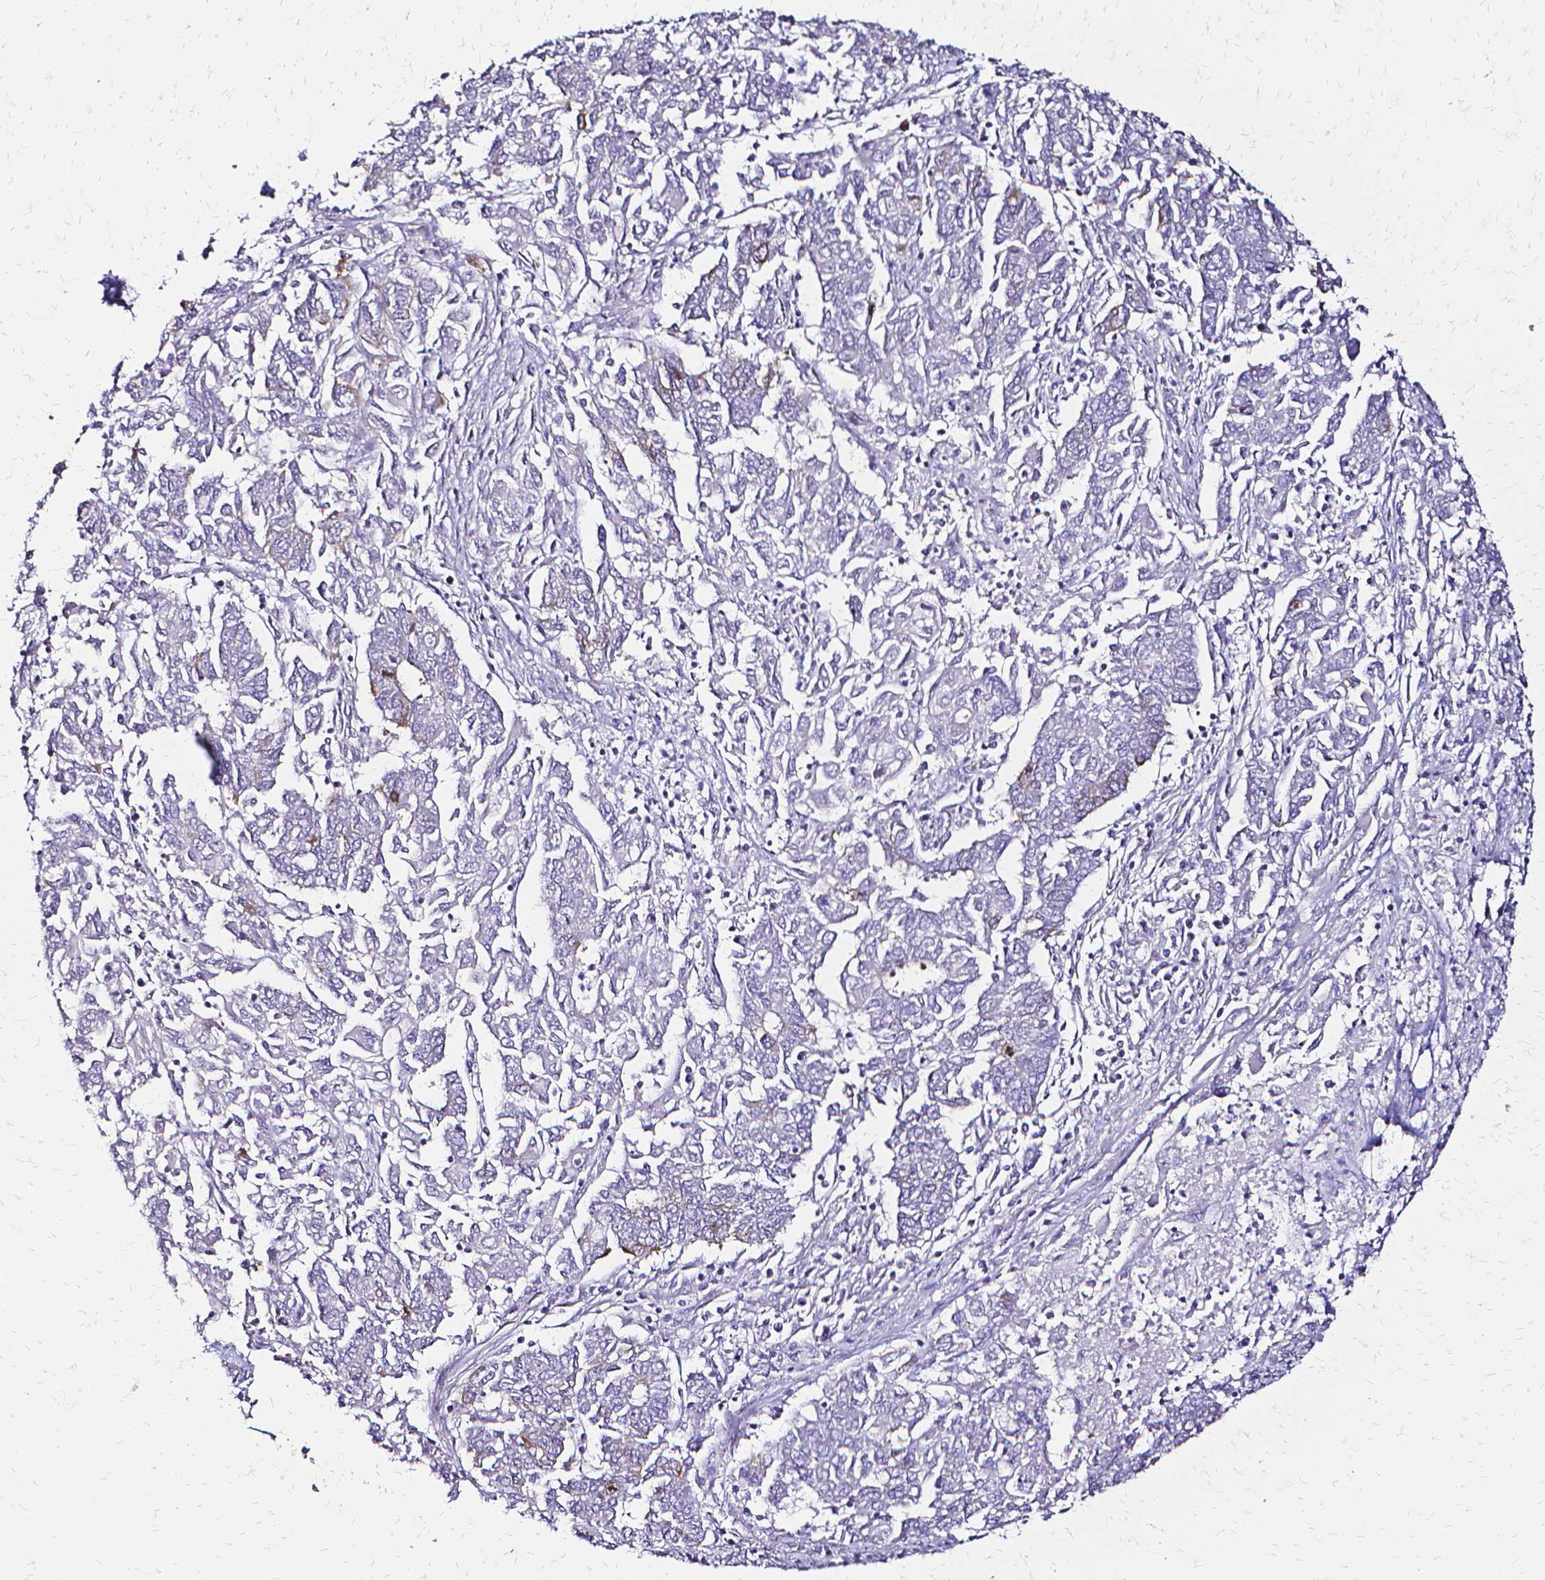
{"staining": {"intensity": "weak", "quantity": "<25%", "location": "cytoplasmic/membranous"}, "tissue": "endometrial cancer", "cell_type": "Tumor cells", "image_type": "cancer", "snomed": [{"axis": "morphology", "description": "Adenocarcinoma, NOS"}, {"axis": "topography", "description": "Endometrium"}], "caption": "Human endometrial cancer stained for a protein using immunohistochemistry (IHC) reveals no staining in tumor cells.", "gene": "CCNB1", "patient": {"sex": "female", "age": 54}}